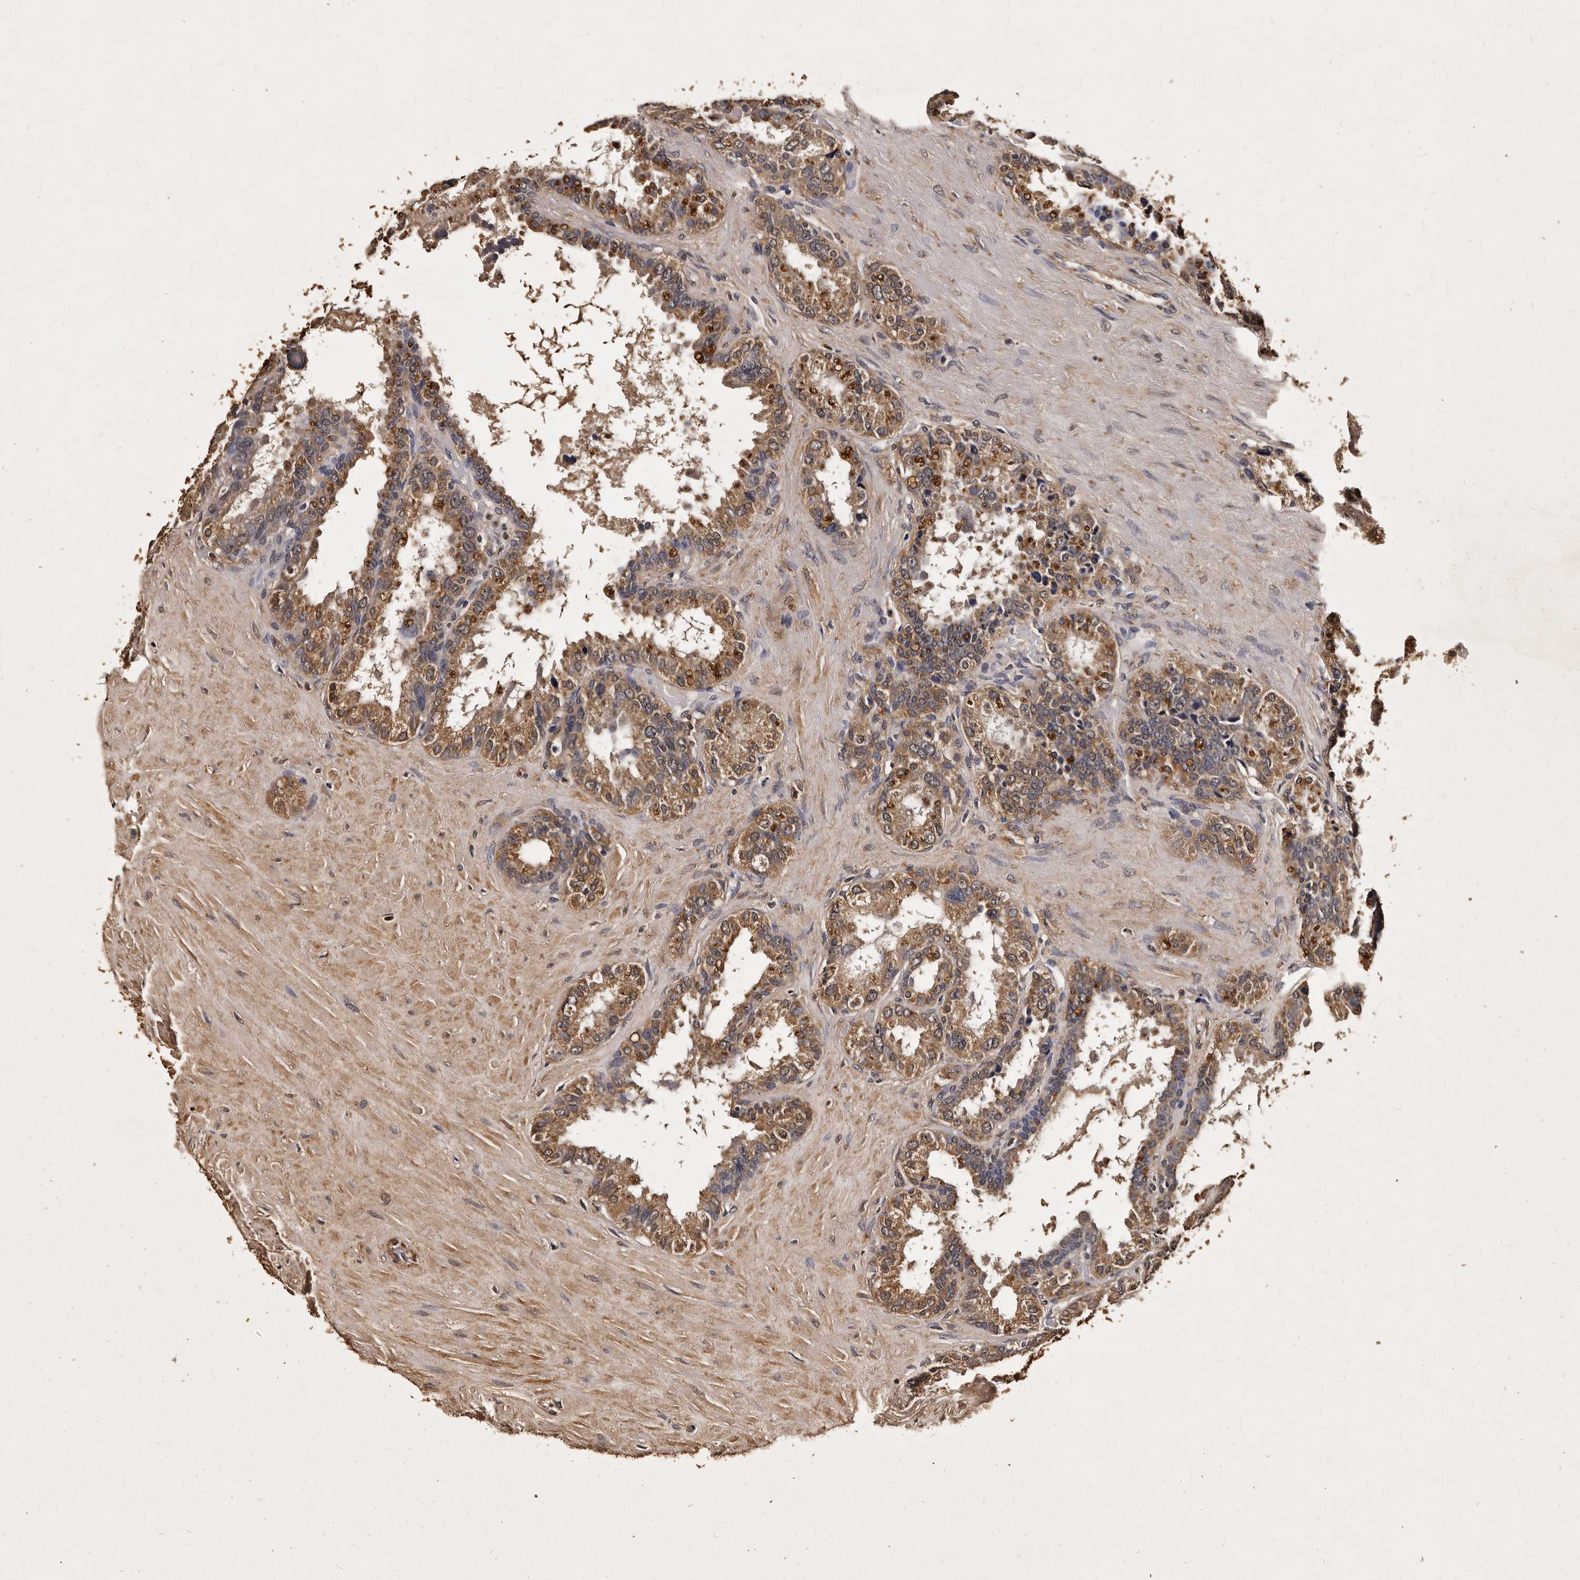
{"staining": {"intensity": "moderate", "quantity": ">75%", "location": "cytoplasmic/membranous"}, "tissue": "seminal vesicle", "cell_type": "Glandular cells", "image_type": "normal", "snomed": [{"axis": "morphology", "description": "Normal tissue, NOS"}, {"axis": "topography", "description": "Seminal veicle"}], "caption": "DAB (3,3'-diaminobenzidine) immunohistochemical staining of benign seminal vesicle reveals moderate cytoplasmic/membranous protein positivity in about >75% of glandular cells.", "gene": "PARS2", "patient": {"sex": "male", "age": 80}}